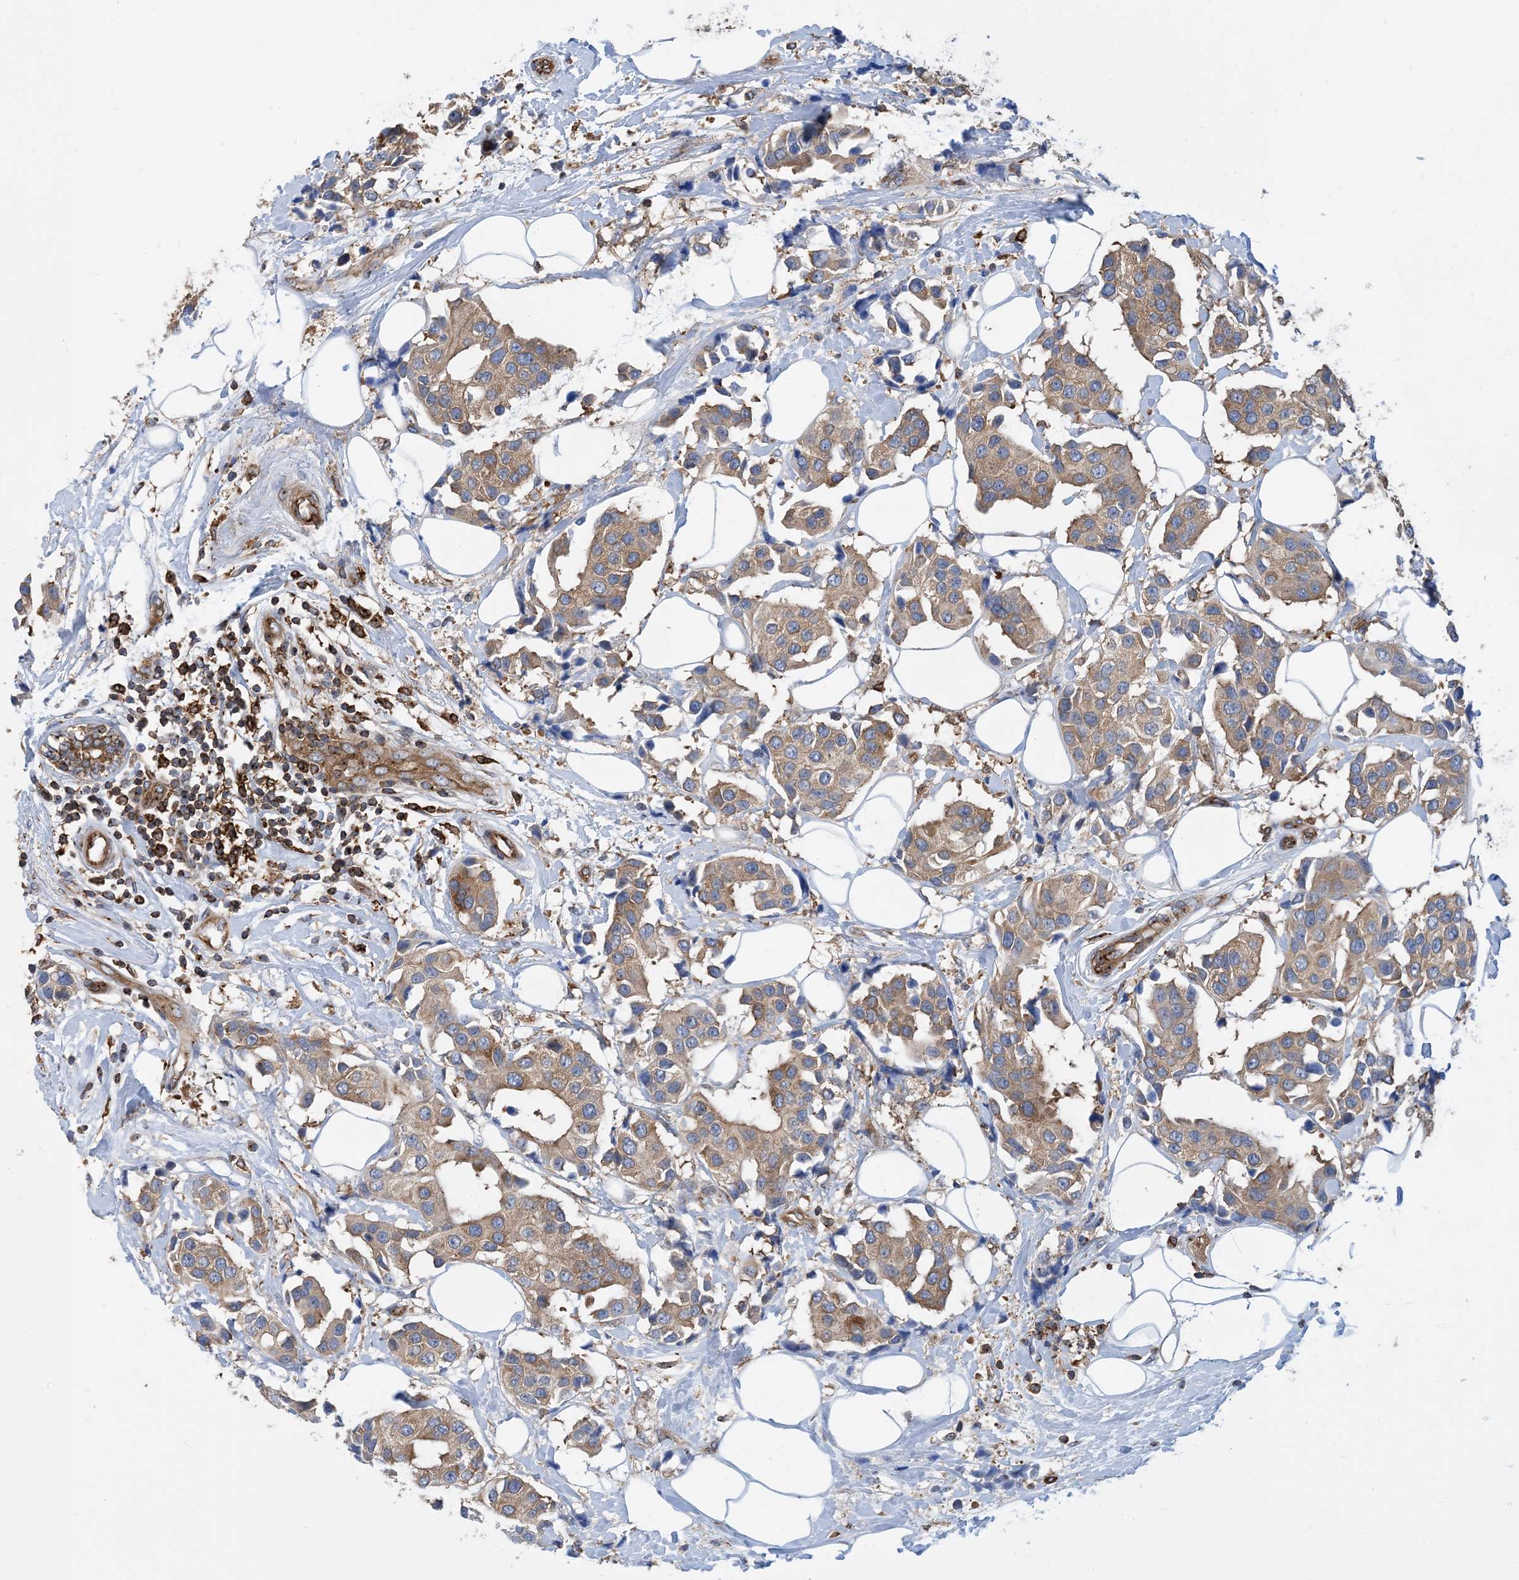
{"staining": {"intensity": "moderate", "quantity": ">75%", "location": "cytoplasmic/membranous"}, "tissue": "breast cancer", "cell_type": "Tumor cells", "image_type": "cancer", "snomed": [{"axis": "morphology", "description": "Normal tissue, NOS"}, {"axis": "morphology", "description": "Duct carcinoma"}, {"axis": "topography", "description": "Breast"}], "caption": "Human breast cancer (intraductal carcinoma) stained for a protein (brown) demonstrates moderate cytoplasmic/membranous positive expression in approximately >75% of tumor cells.", "gene": "DYNC1LI1", "patient": {"sex": "female", "age": 39}}